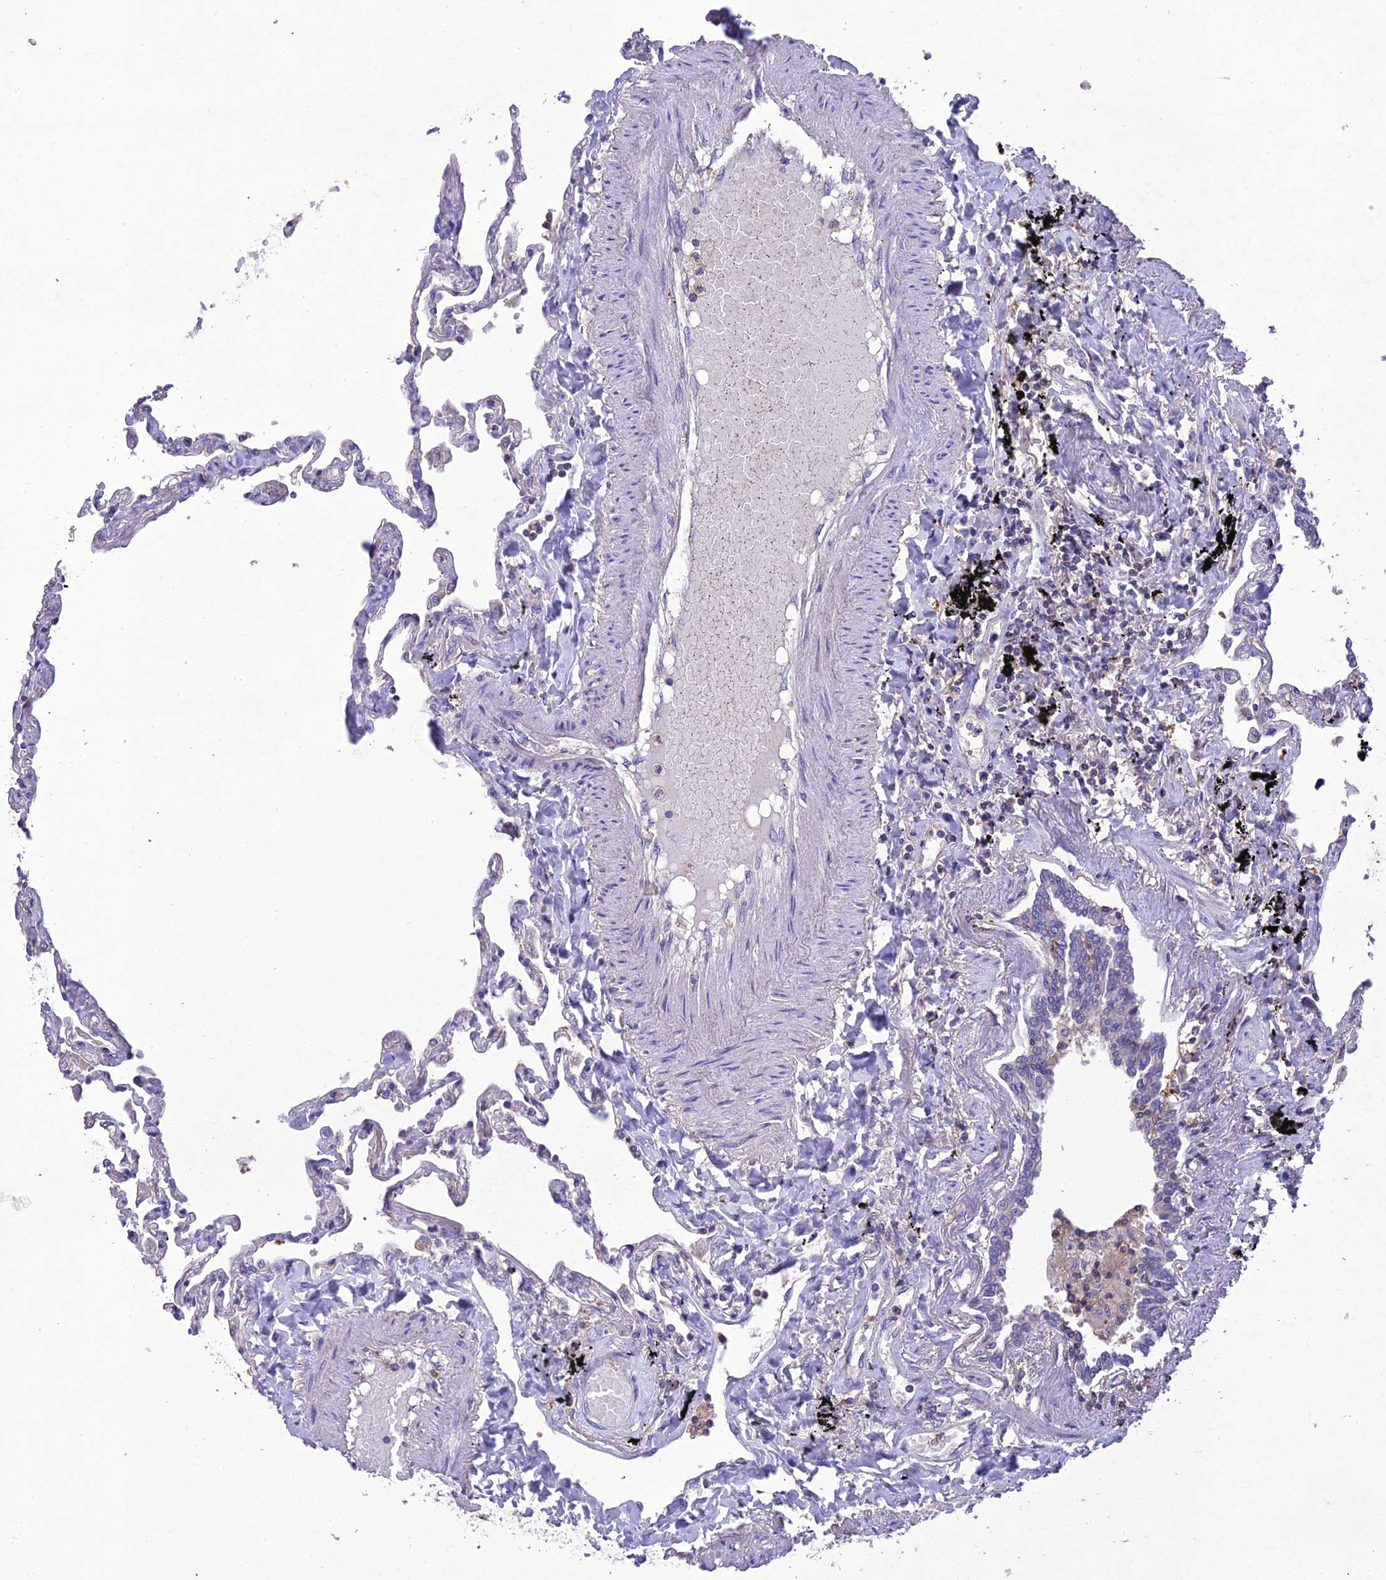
{"staining": {"intensity": "negative", "quantity": "none", "location": "none"}, "tissue": "lung", "cell_type": "Alveolar cells", "image_type": "normal", "snomed": [{"axis": "morphology", "description": "Normal tissue, NOS"}, {"axis": "topography", "description": "Lung"}], "caption": "IHC micrograph of normal human lung stained for a protein (brown), which reveals no staining in alveolar cells. (DAB immunohistochemistry, high magnification).", "gene": "SNX24", "patient": {"sex": "female", "age": 67}}